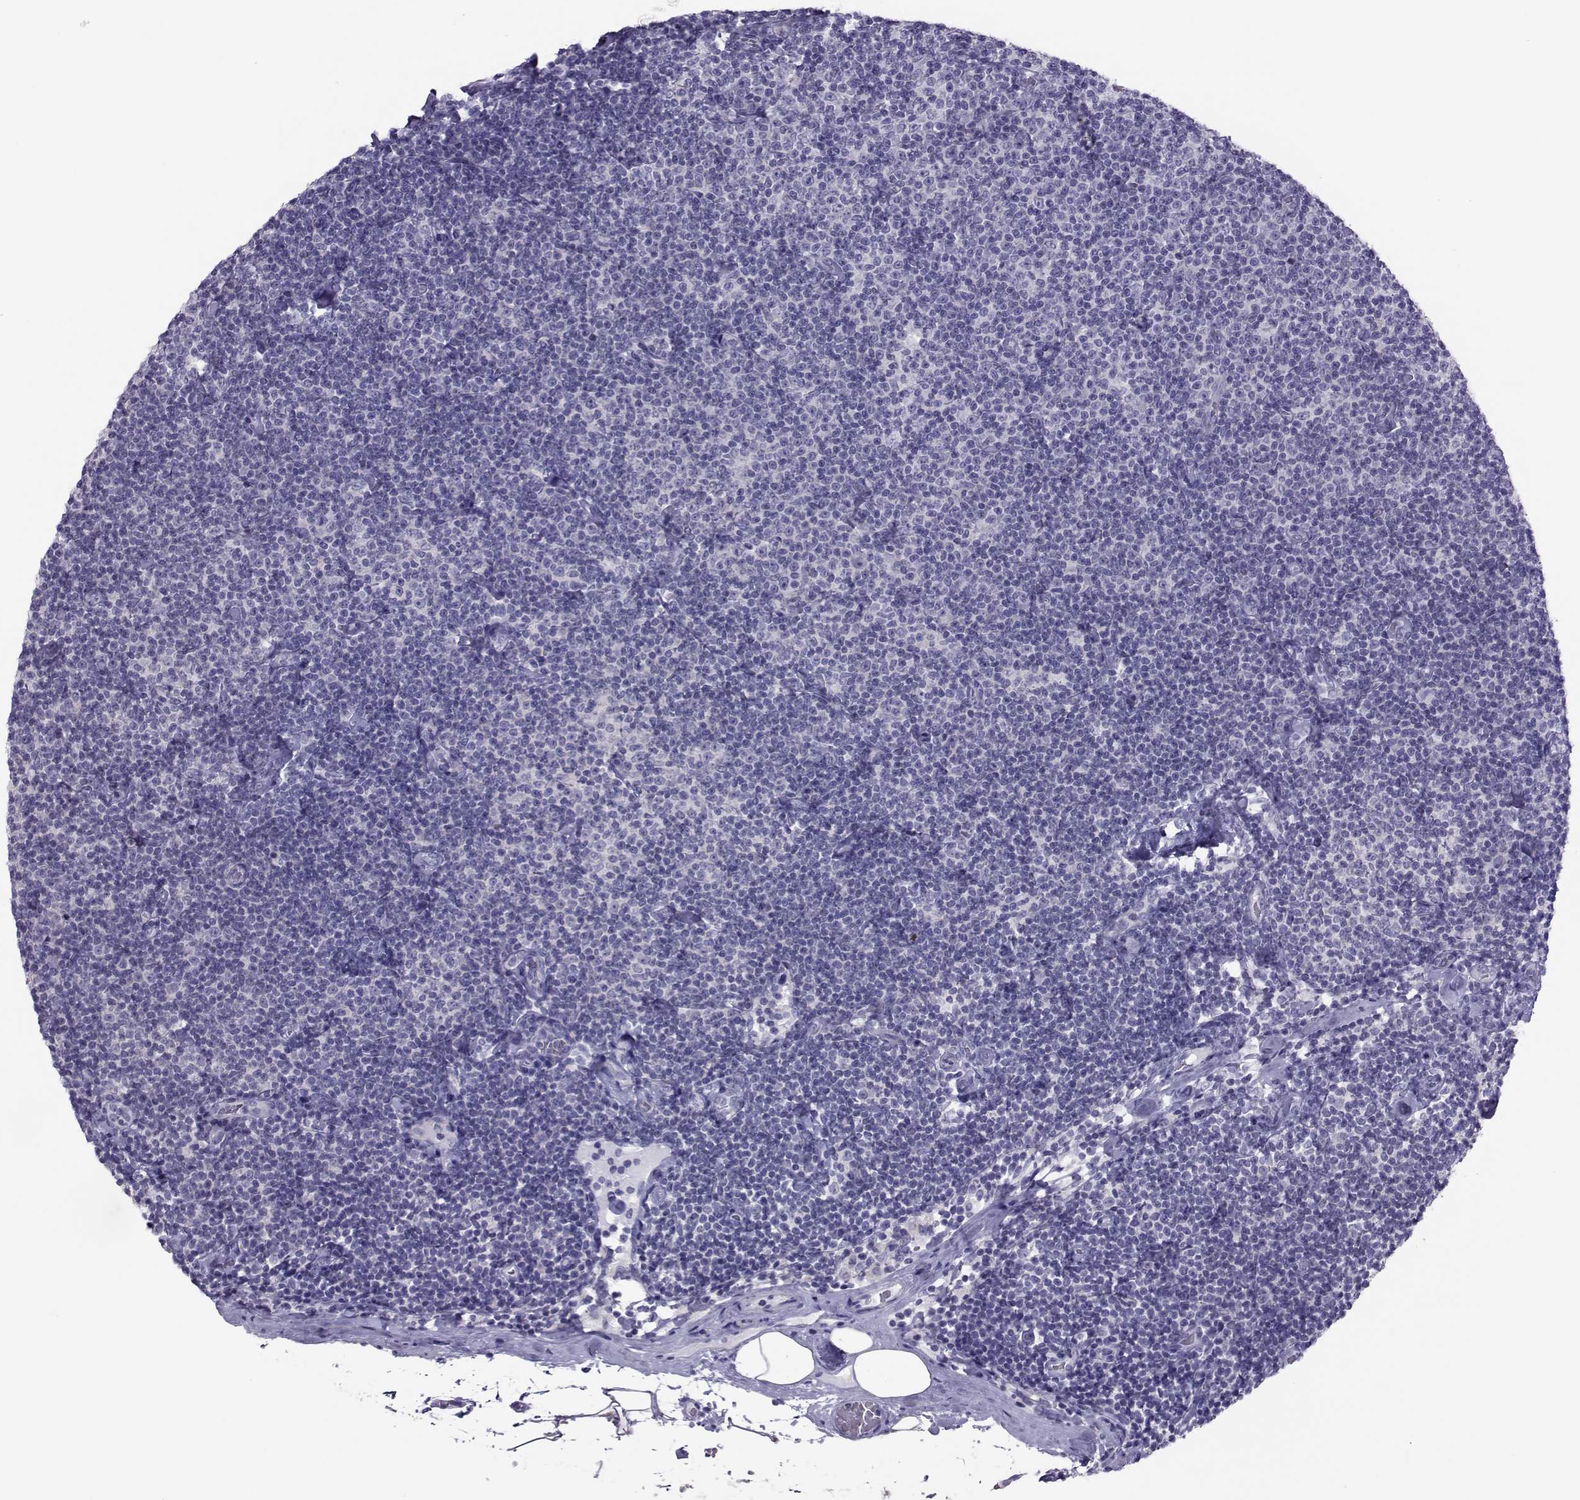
{"staining": {"intensity": "negative", "quantity": "none", "location": "none"}, "tissue": "lymphoma", "cell_type": "Tumor cells", "image_type": "cancer", "snomed": [{"axis": "morphology", "description": "Malignant lymphoma, non-Hodgkin's type, Low grade"}, {"axis": "topography", "description": "Lymph node"}], "caption": "This is a photomicrograph of IHC staining of lymphoma, which shows no positivity in tumor cells. (Immunohistochemistry (ihc), brightfield microscopy, high magnification).", "gene": "TRPM7", "patient": {"sex": "male", "age": 81}}